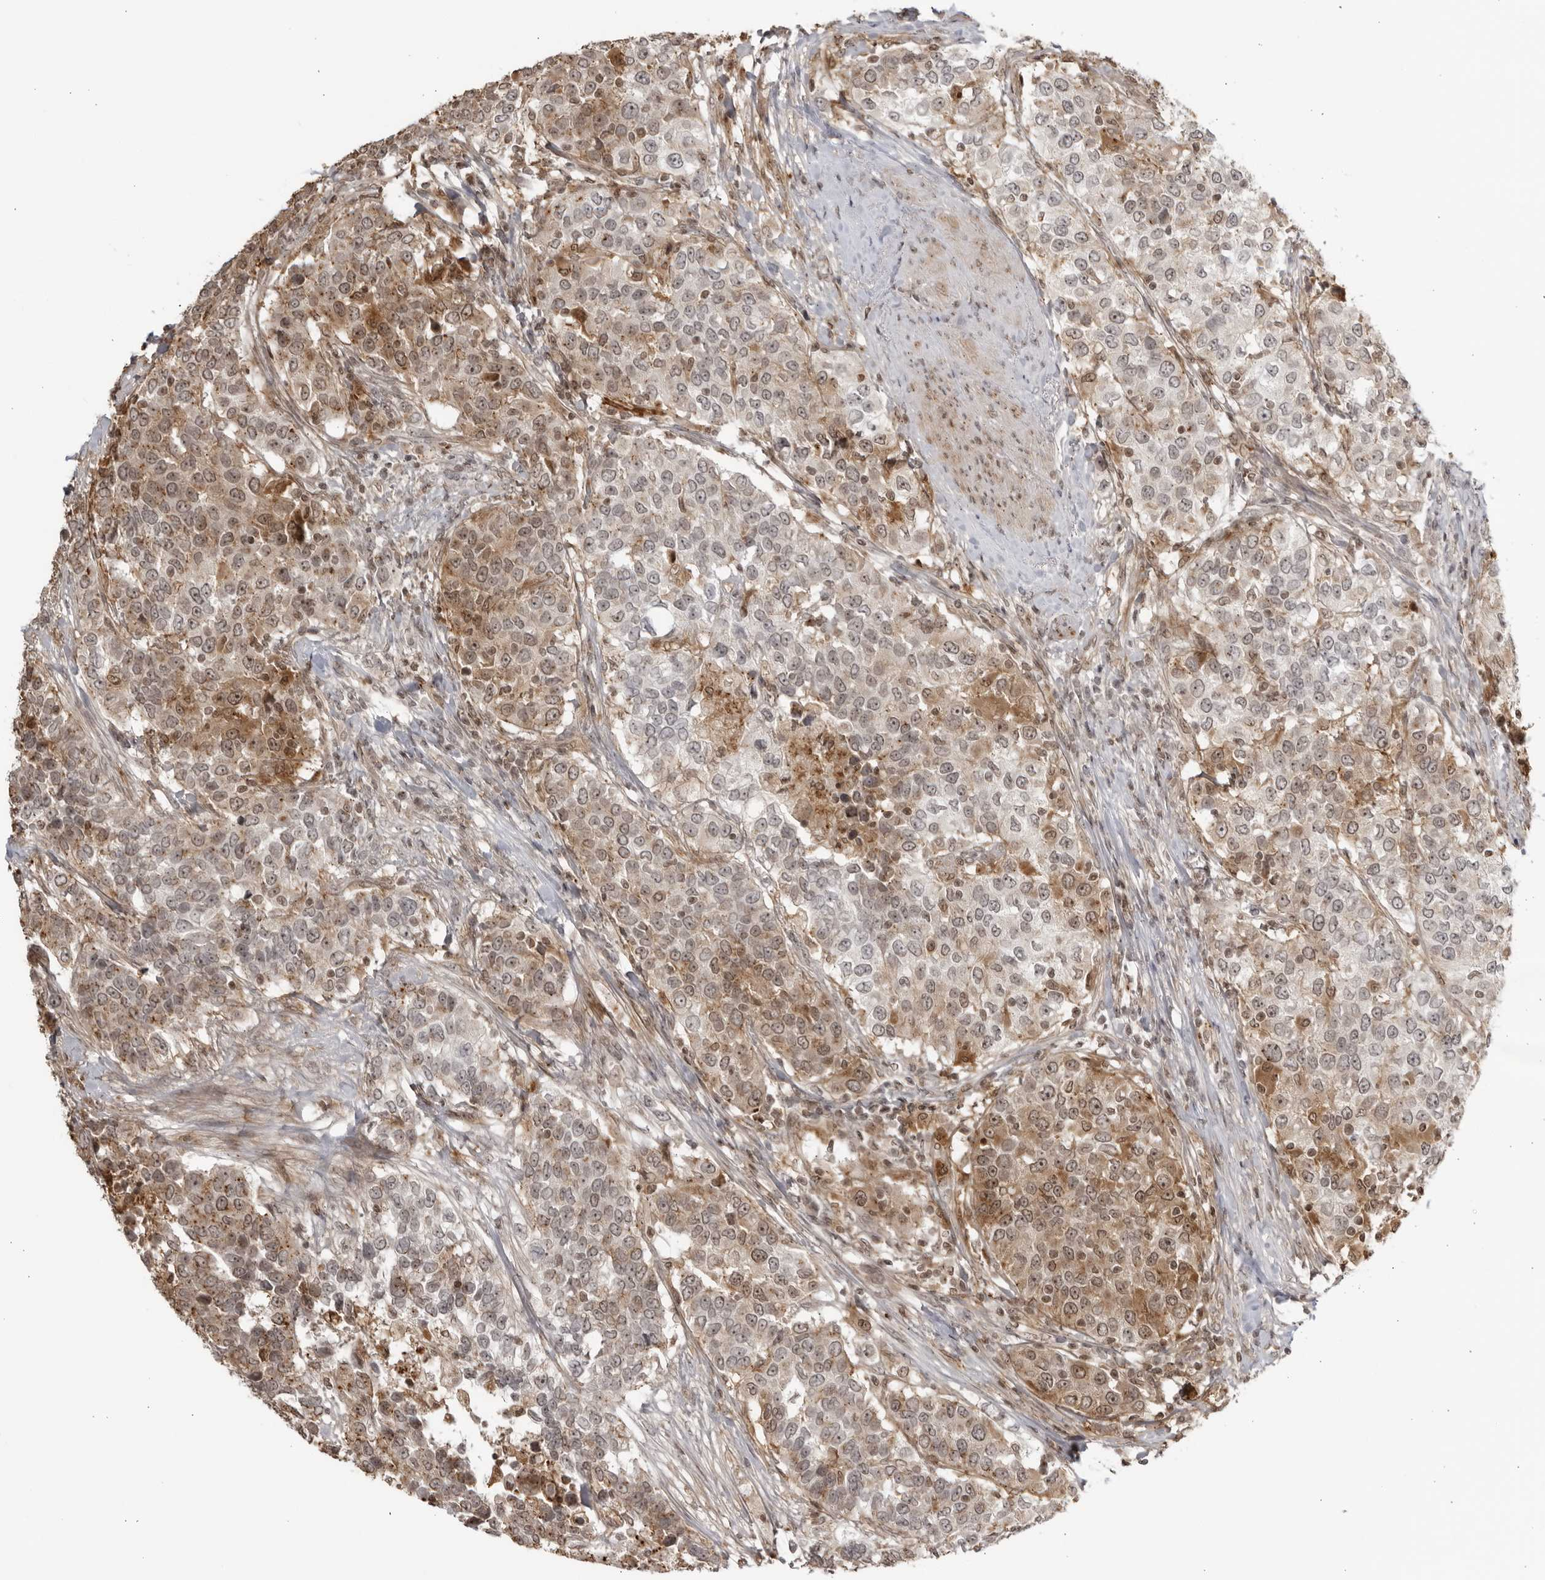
{"staining": {"intensity": "moderate", "quantity": "25%-75%", "location": "cytoplasmic/membranous,nuclear"}, "tissue": "urothelial cancer", "cell_type": "Tumor cells", "image_type": "cancer", "snomed": [{"axis": "morphology", "description": "Urothelial carcinoma, High grade"}, {"axis": "topography", "description": "Urinary bladder"}], "caption": "IHC staining of urothelial carcinoma (high-grade), which displays medium levels of moderate cytoplasmic/membranous and nuclear positivity in approximately 25%-75% of tumor cells indicating moderate cytoplasmic/membranous and nuclear protein staining. The staining was performed using DAB (brown) for protein detection and nuclei were counterstained in hematoxylin (blue).", "gene": "TCF21", "patient": {"sex": "female", "age": 80}}